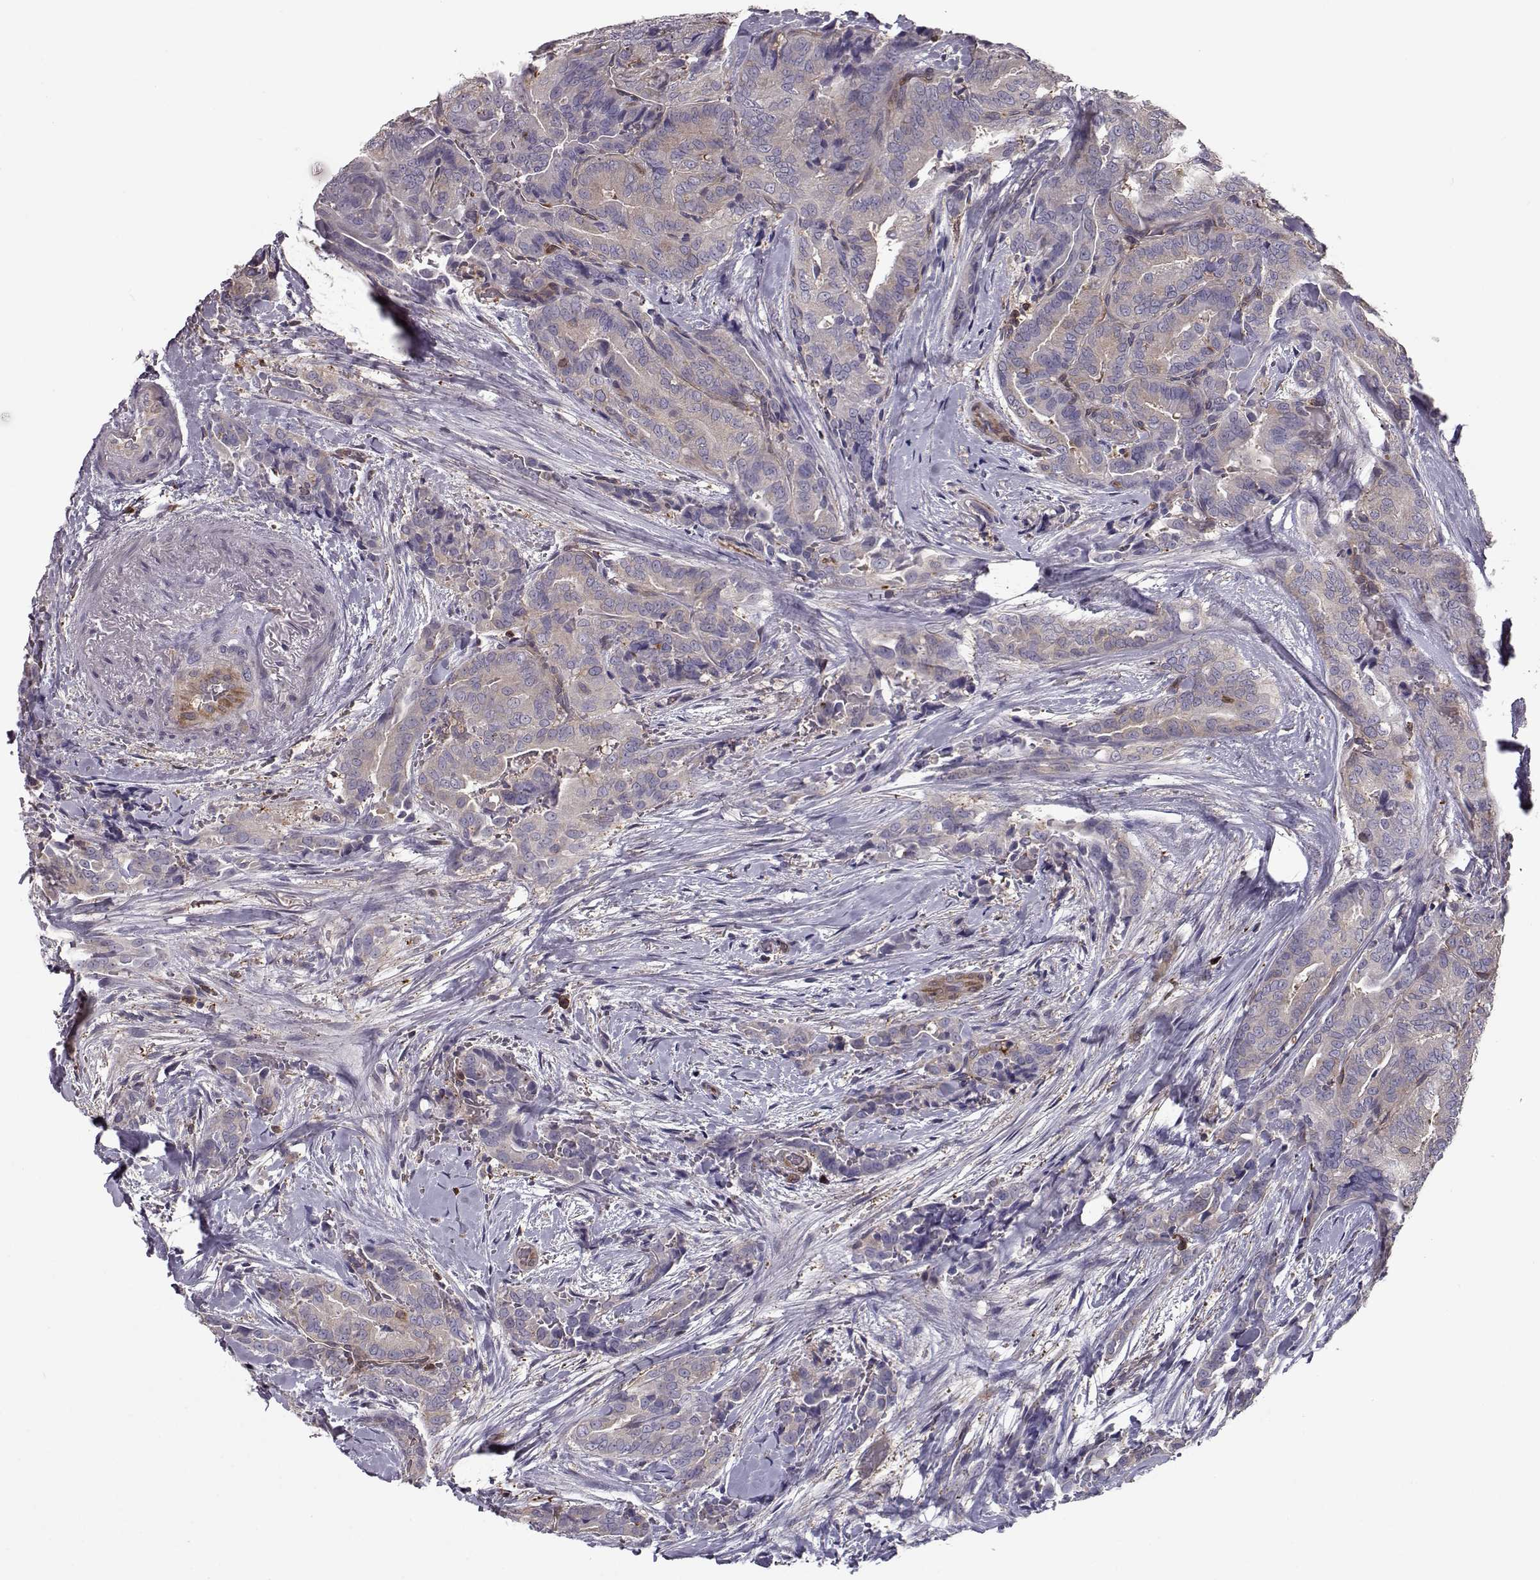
{"staining": {"intensity": "weak", "quantity": "25%-75%", "location": "cytoplasmic/membranous"}, "tissue": "thyroid cancer", "cell_type": "Tumor cells", "image_type": "cancer", "snomed": [{"axis": "morphology", "description": "Papillary adenocarcinoma, NOS"}, {"axis": "topography", "description": "Thyroid gland"}], "caption": "Human papillary adenocarcinoma (thyroid) stained with a protein marker shows weak staining in tumor cells.", "gene": "RANBP1", "patient": {"sex": "male", "age": 61}}